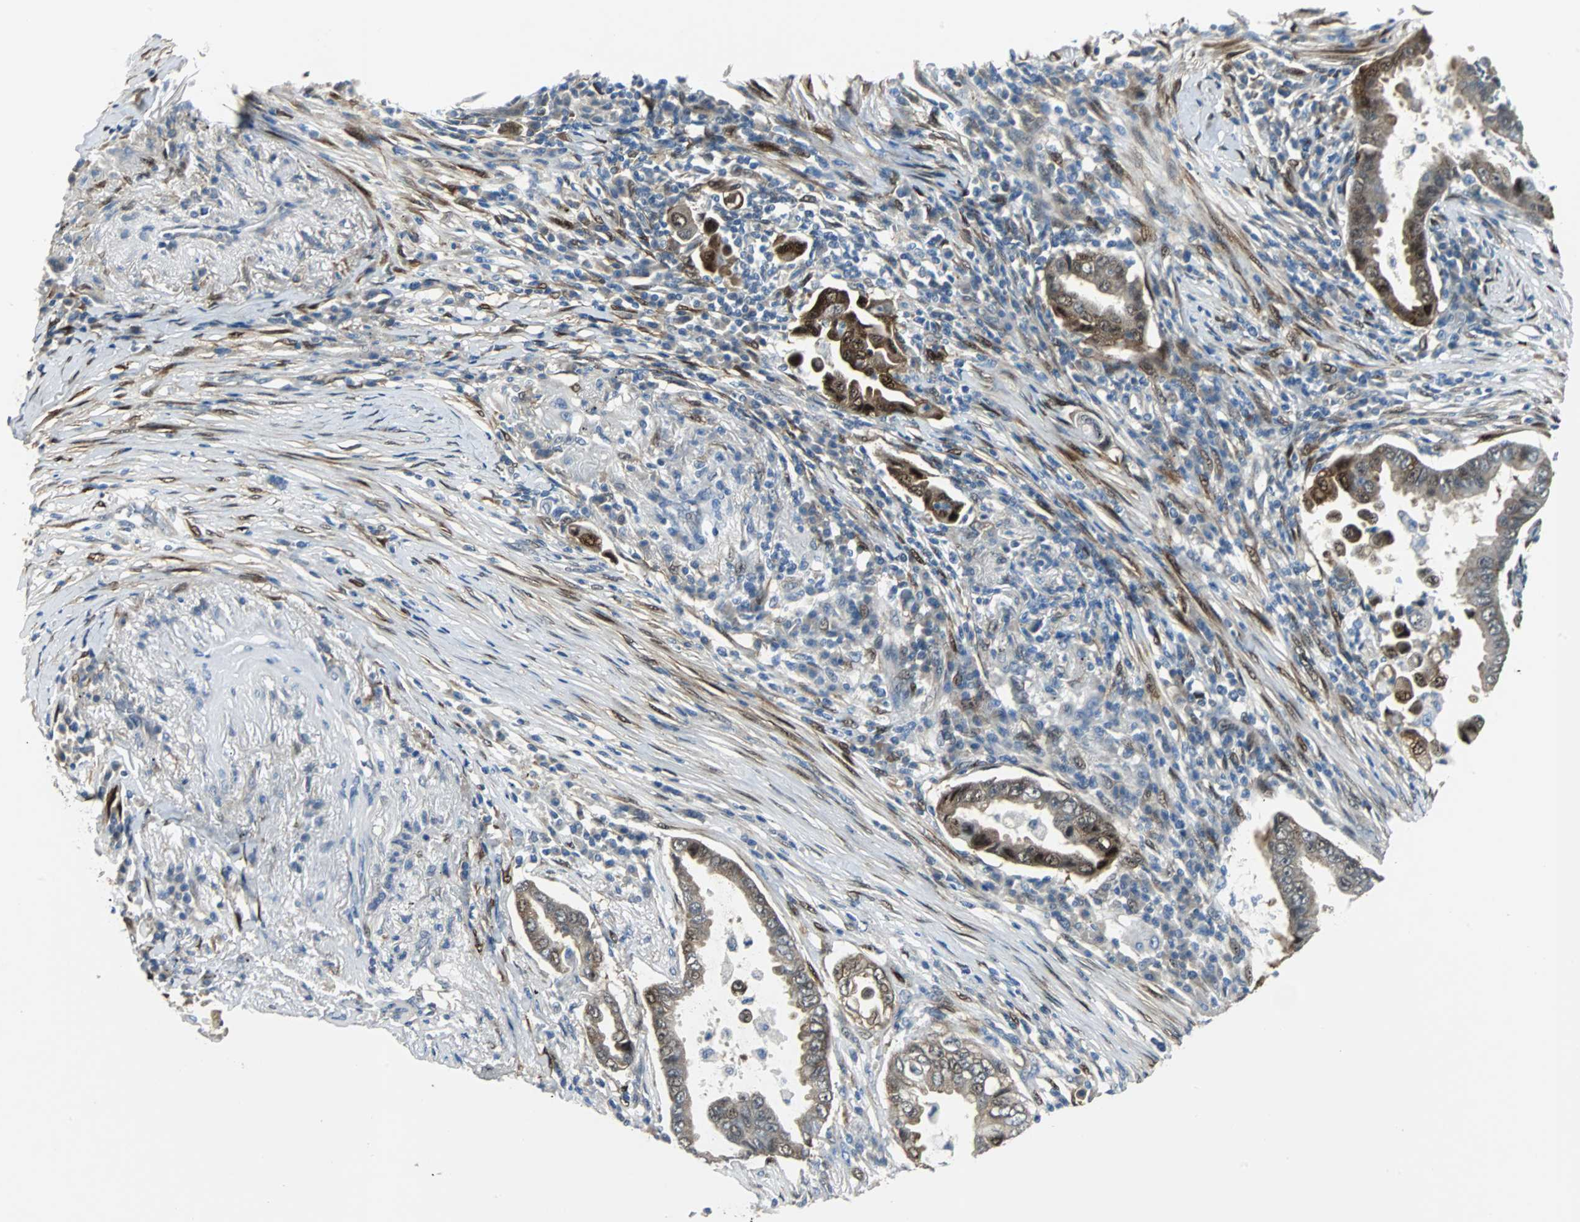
{"staining": {"intensity": "strong", "quantity": "25%-75%", "location": "cytoplasmic/membranous"}, "tissue": "lung cancer", "cell_type": "Tumor cells", "image_type": "cancer", "snomed": [{"axis": "morphology", "description": "Normal tissue, NOS"}, {"axis": "morphology", "description": "Inflammation, NOS"}, {"axis": "morphology", "description": "Adenocarcinoma, NOS"}, {"axis": "topography", "description": "Lung"}], "caption": "About 25%-75% of tumor cells in human lung adenocarcinoma display strong cytoplasmic/membranous protein expression as visualized by brown immunohistochemical staining.", "gene": "FHL2", "patient": {"sex": "female", "age": 64}}